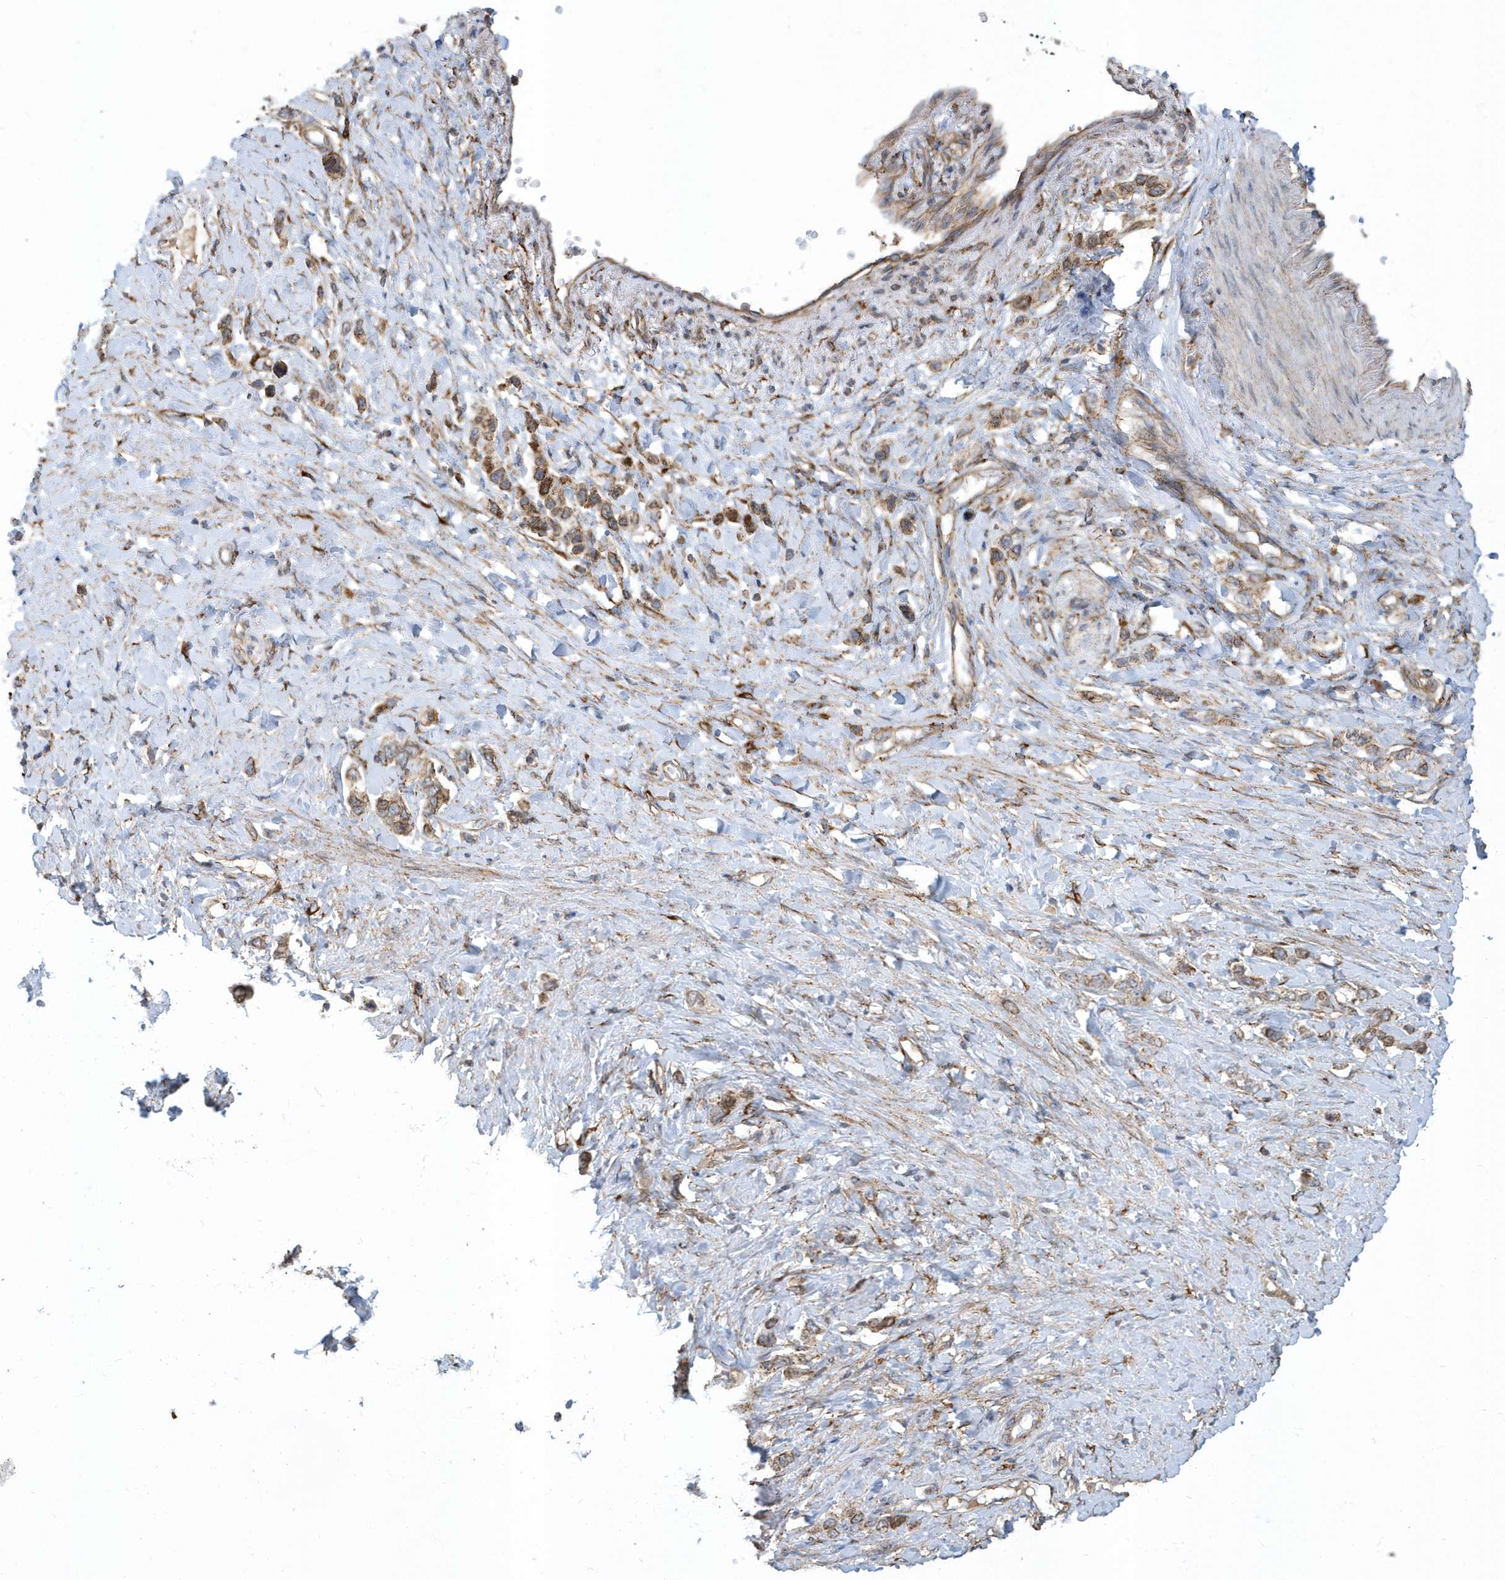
{"staining": {"intensity": "moderate", "quantity": ">75%", "location": "cytoplasmic/membranous"}, "tissue": "stomach cancer", "cell_type": "Tumor cells", "image_type": "cancer", "snomed": [{"axis": "morphology", "description": "Adenocarcinoma, NOS"}, {"axis": "topography", "description": "Stomach"}], "caption": "Protein expression by immunohistochemistry displays moderate cytoplasmic/membranous staining in about >75% of tumor cells in stomach cancer. (DAB IHC with brightfield microscopy, high magnification).", "gene": "HRH4", "patient": {"sex": "female", "age": 65}}